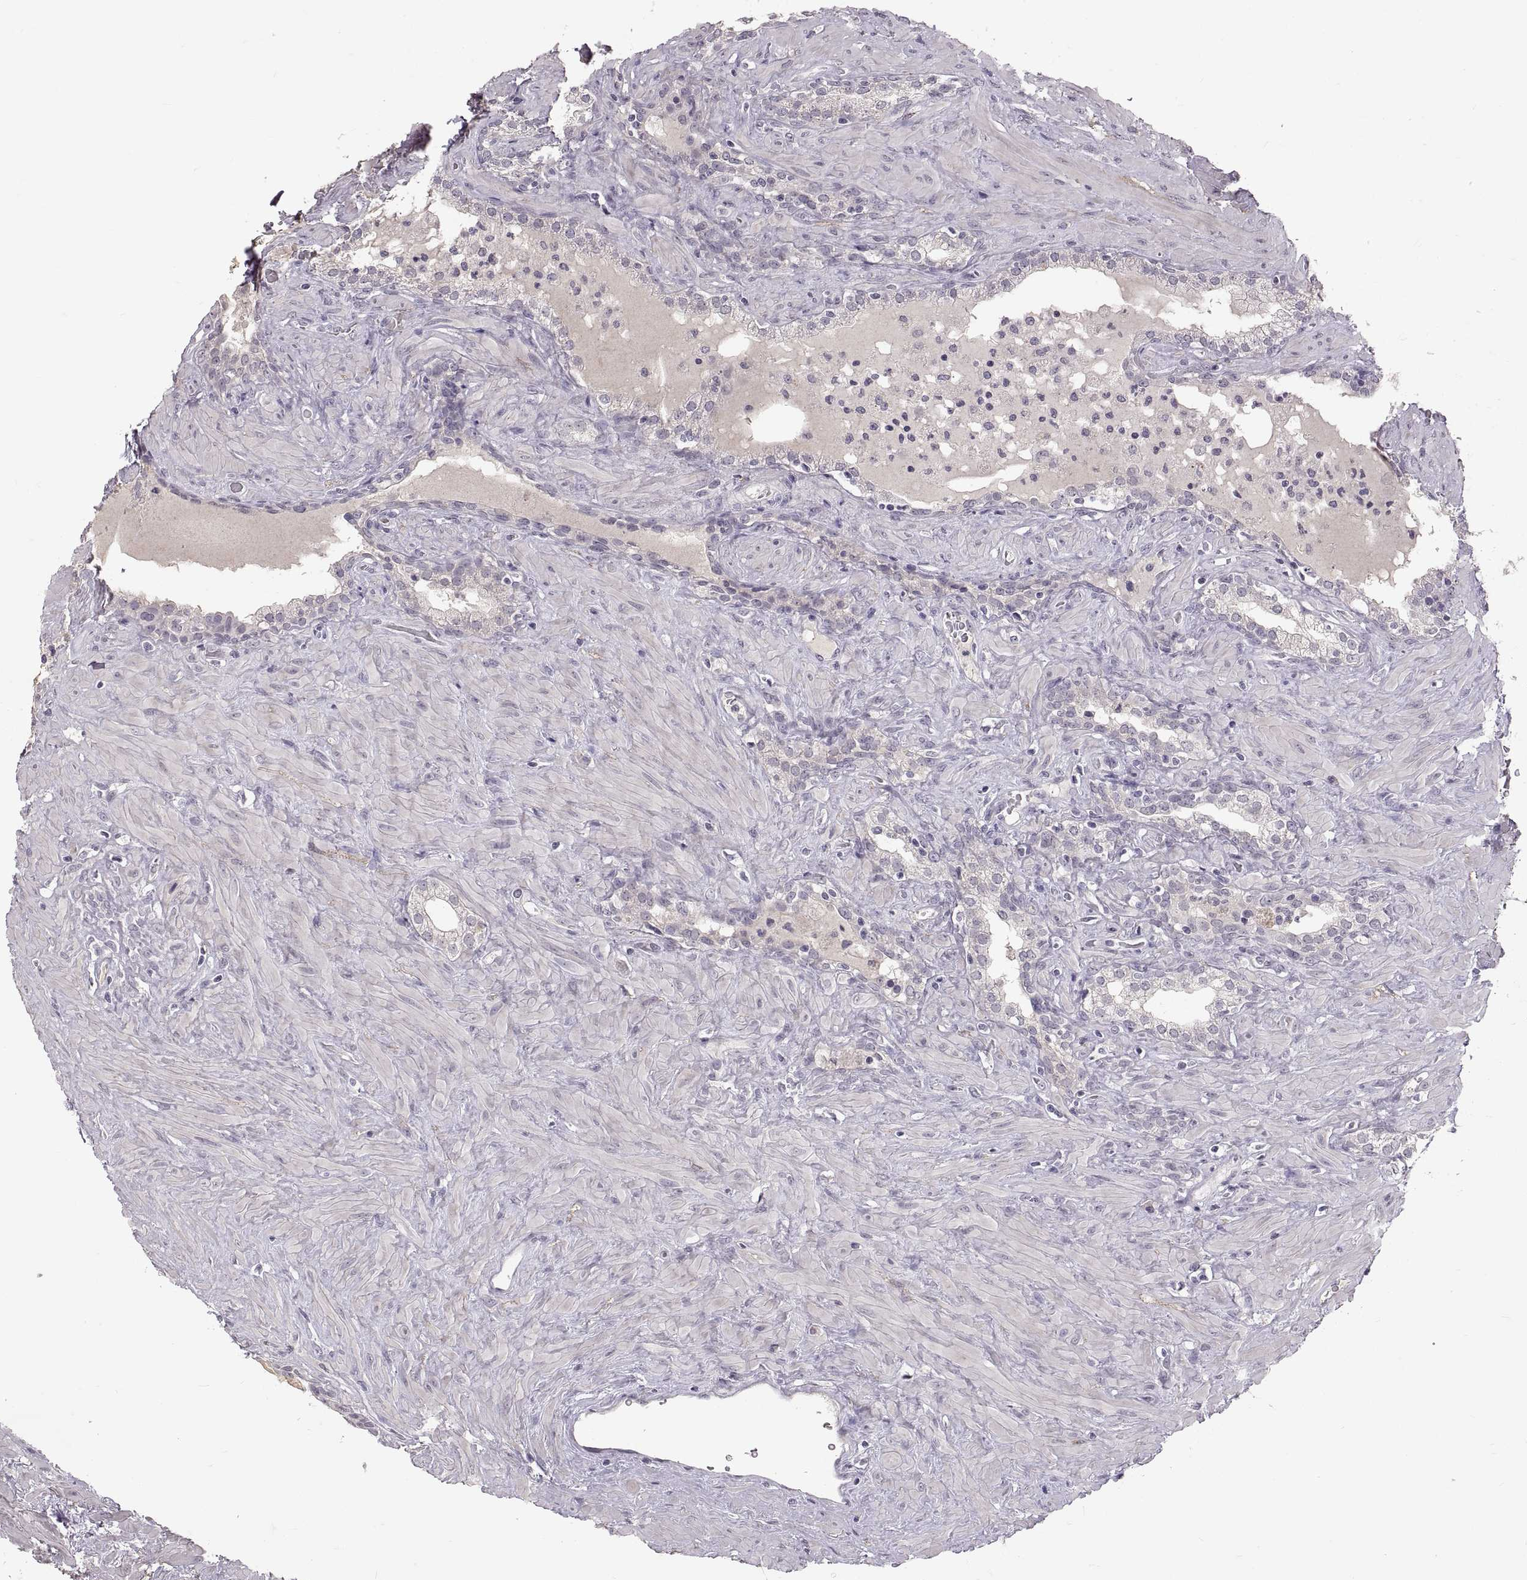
{"staining": {"intensity": "negative", "quantity": "none", "location": "none"}, "tissue": "prostate", "cell_type": "Glandular cells", "image_type": "normal", "snomed": [{"axis": "morphology", "description": "Normal tissue, NOS"}, {"axis": "topography", "description": "Prostate"}], "caption": "This is an IHC histopathology image of unremarkable human prostate. There is no staining in glandular cells.", "gene": "CDH2", "patient": {"sex": "male", "age": 48}}